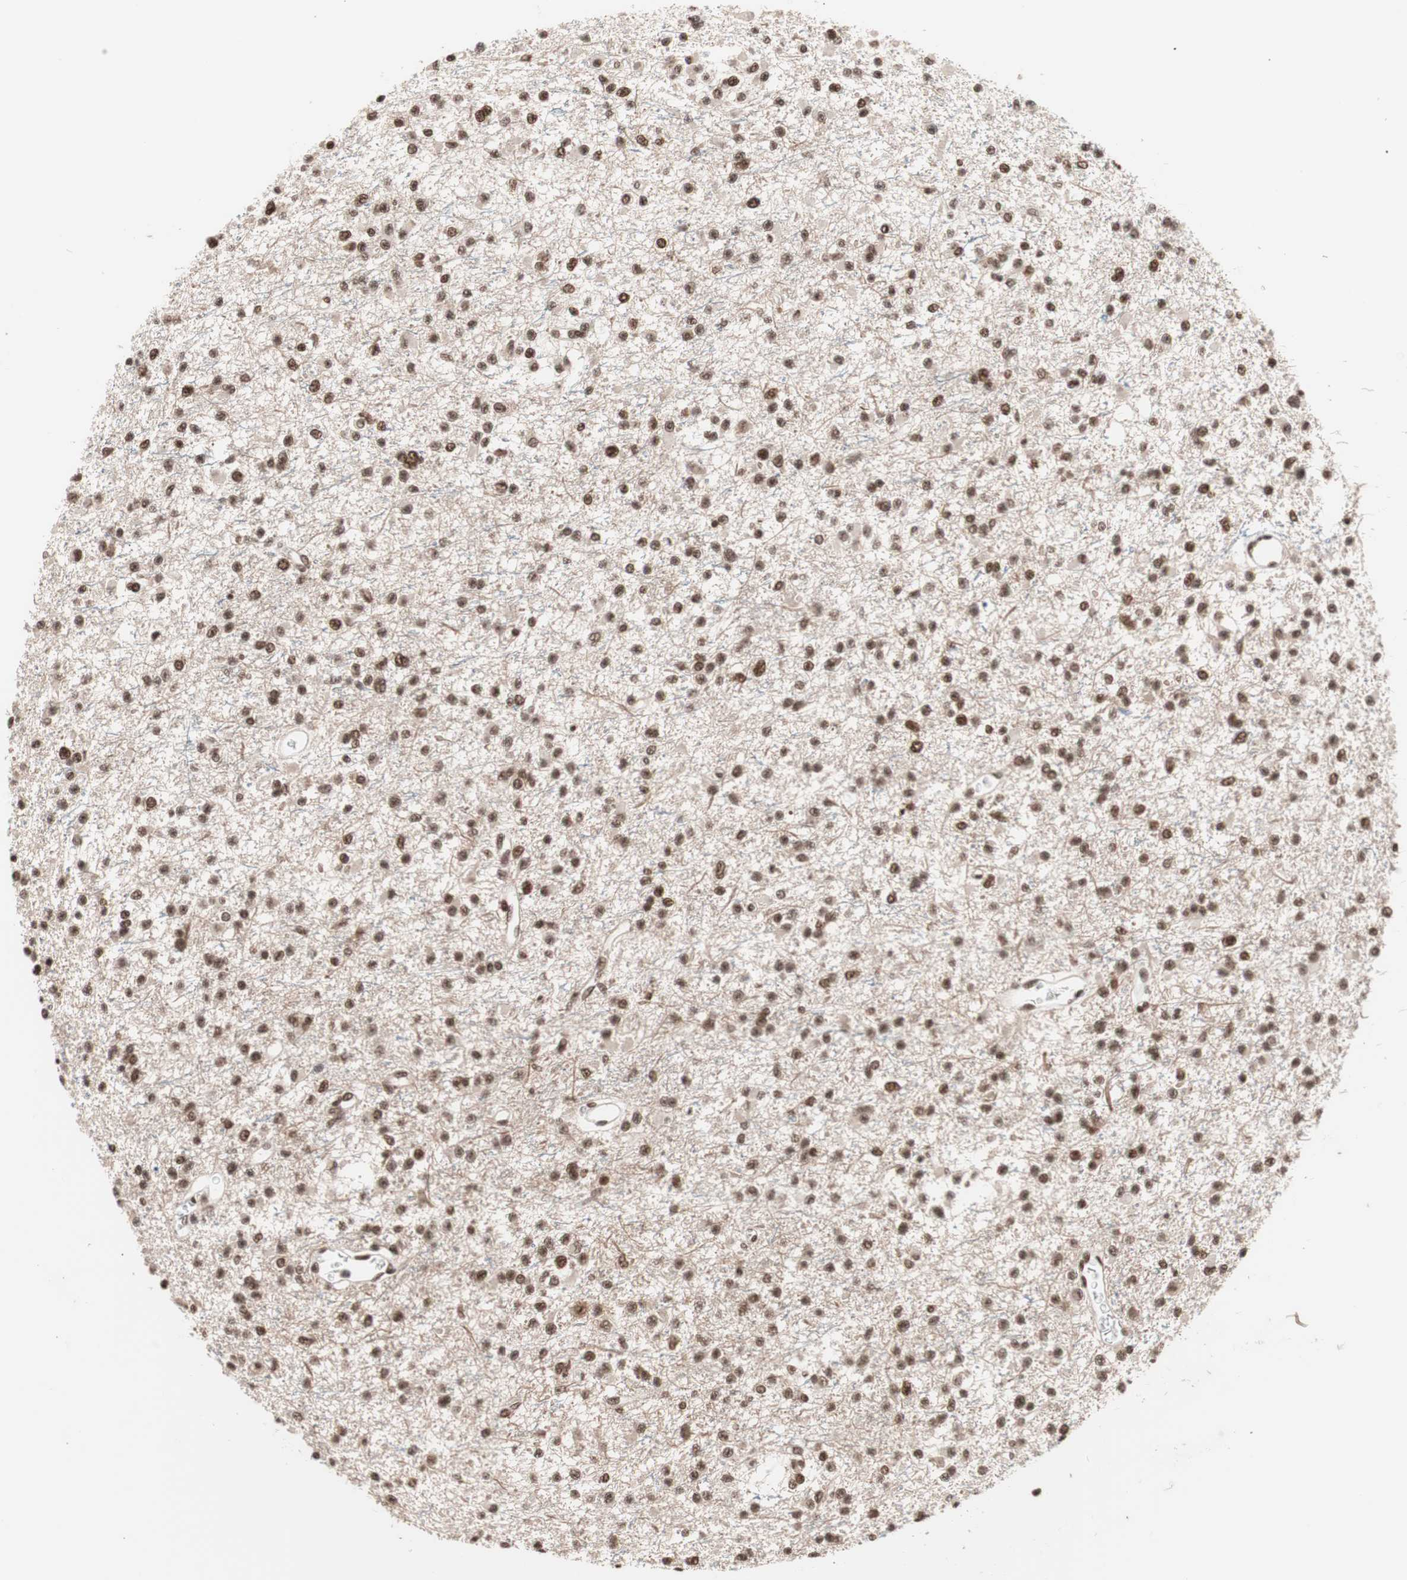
{"staining": {"intensity": "strong", "quantity": ">75%", "location": "nuclear"}, "tissue": "glioma", "cell_type": "Tumor cells", "image_type": "cancer", "snomed": [{"axis": "morphology", "description": "Glioma, malignant, Low grade"}, {"axis": "topography", "description": "Brain"}], "caption": "The micrograph demonstrates immunohistochemical staining of malignant glioma (low-grade). There is strong nuclear positivity is seen in approximately >75% of tumor cells.", "gene": "CHAMP1", "patient": {"sex": "female", "age": 22}}